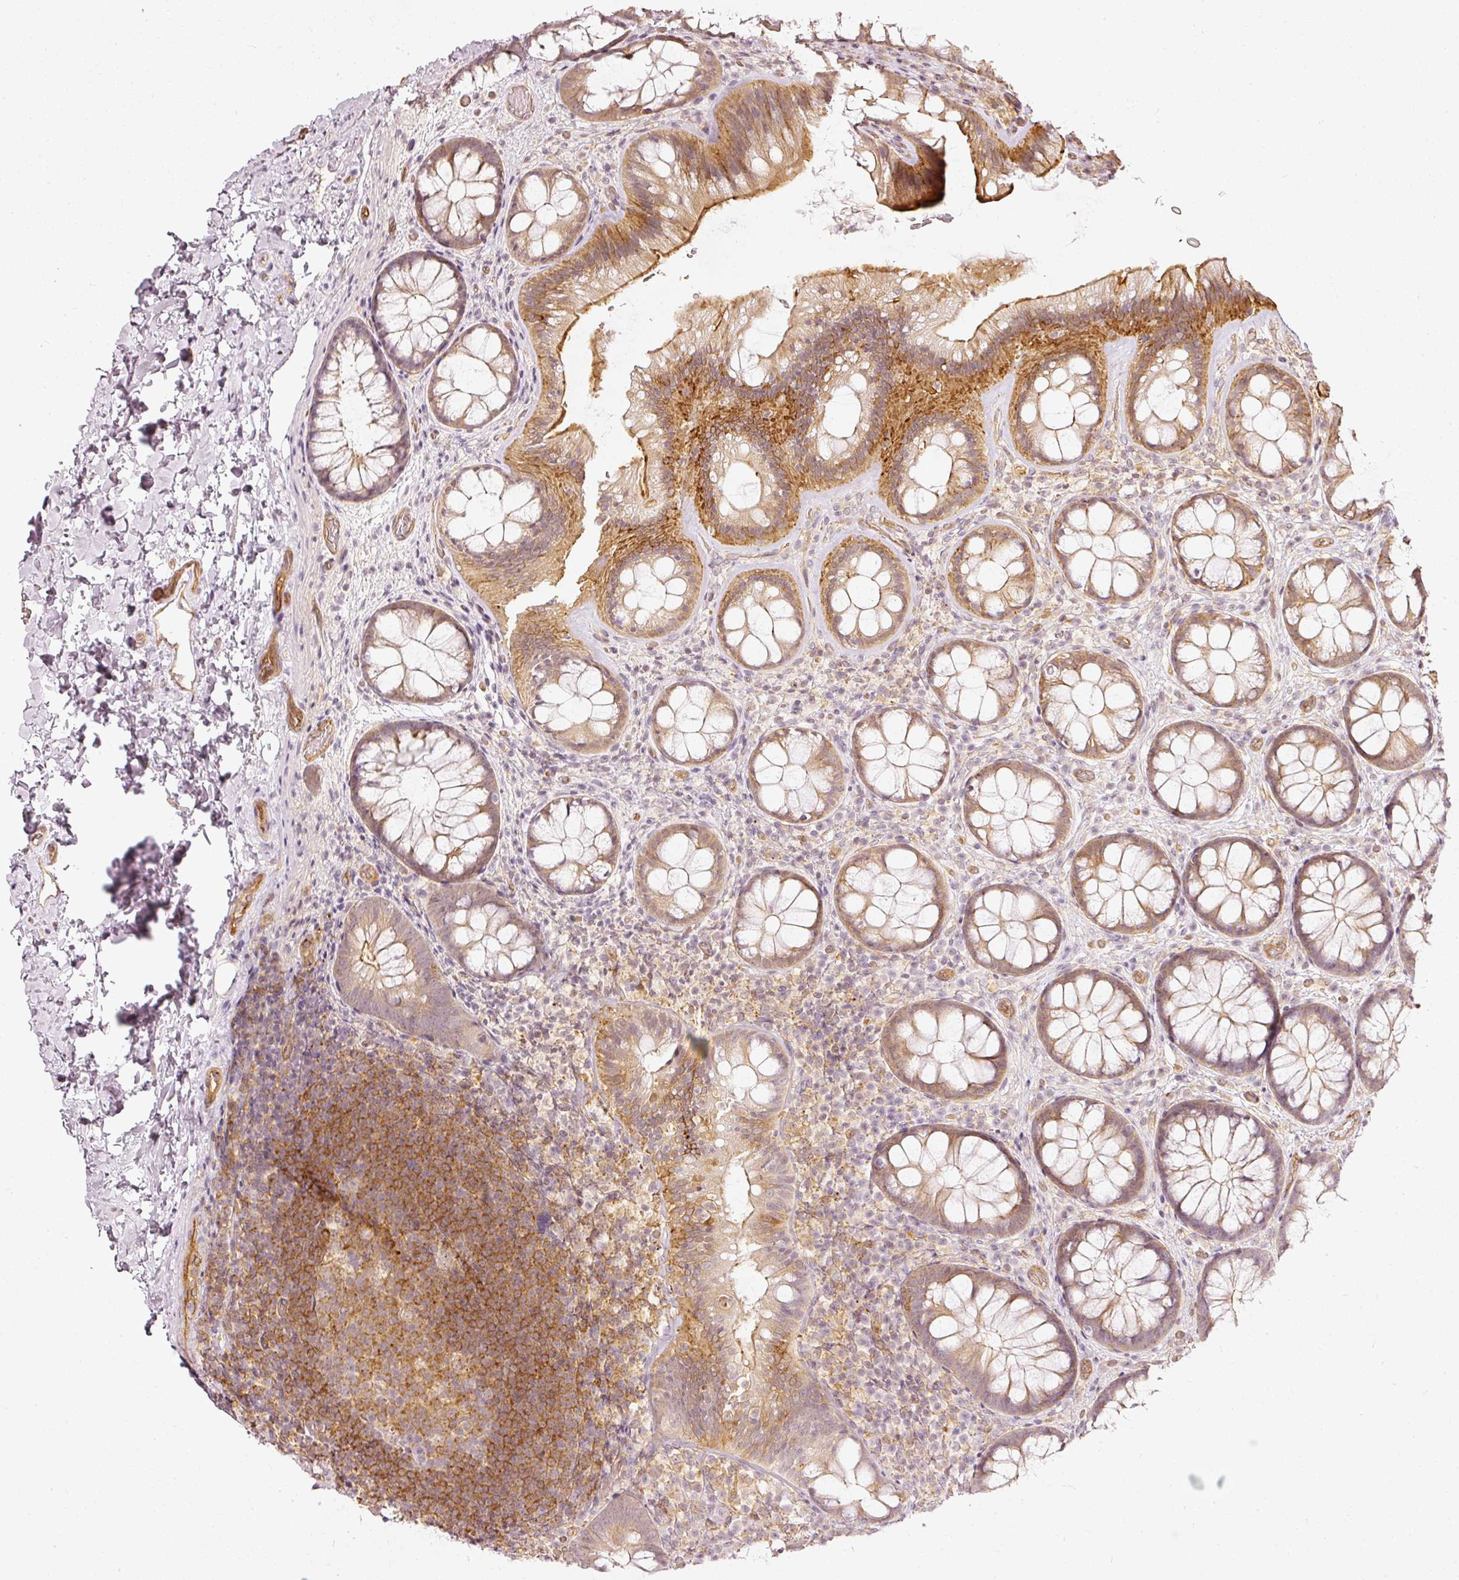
{"staining": {"intensity": "moderate", "quantity": ">75%", "location": "cytoplasmic/membranous"}, "tissue": "colon", "cell_type": "Endothelial cells", "image_type": "normal", "snomed": [{"axis": "morphology", "description": "Normal tissue, NOS"}, {"axis": "topography", "description": "Colon"}], "caption": "Normal colon displays moderate cytoplasmic/membranous expression in about >75% of endothelial cells.", "gene": "DRD2", "patient": {"sex": "male", "age": 46}}